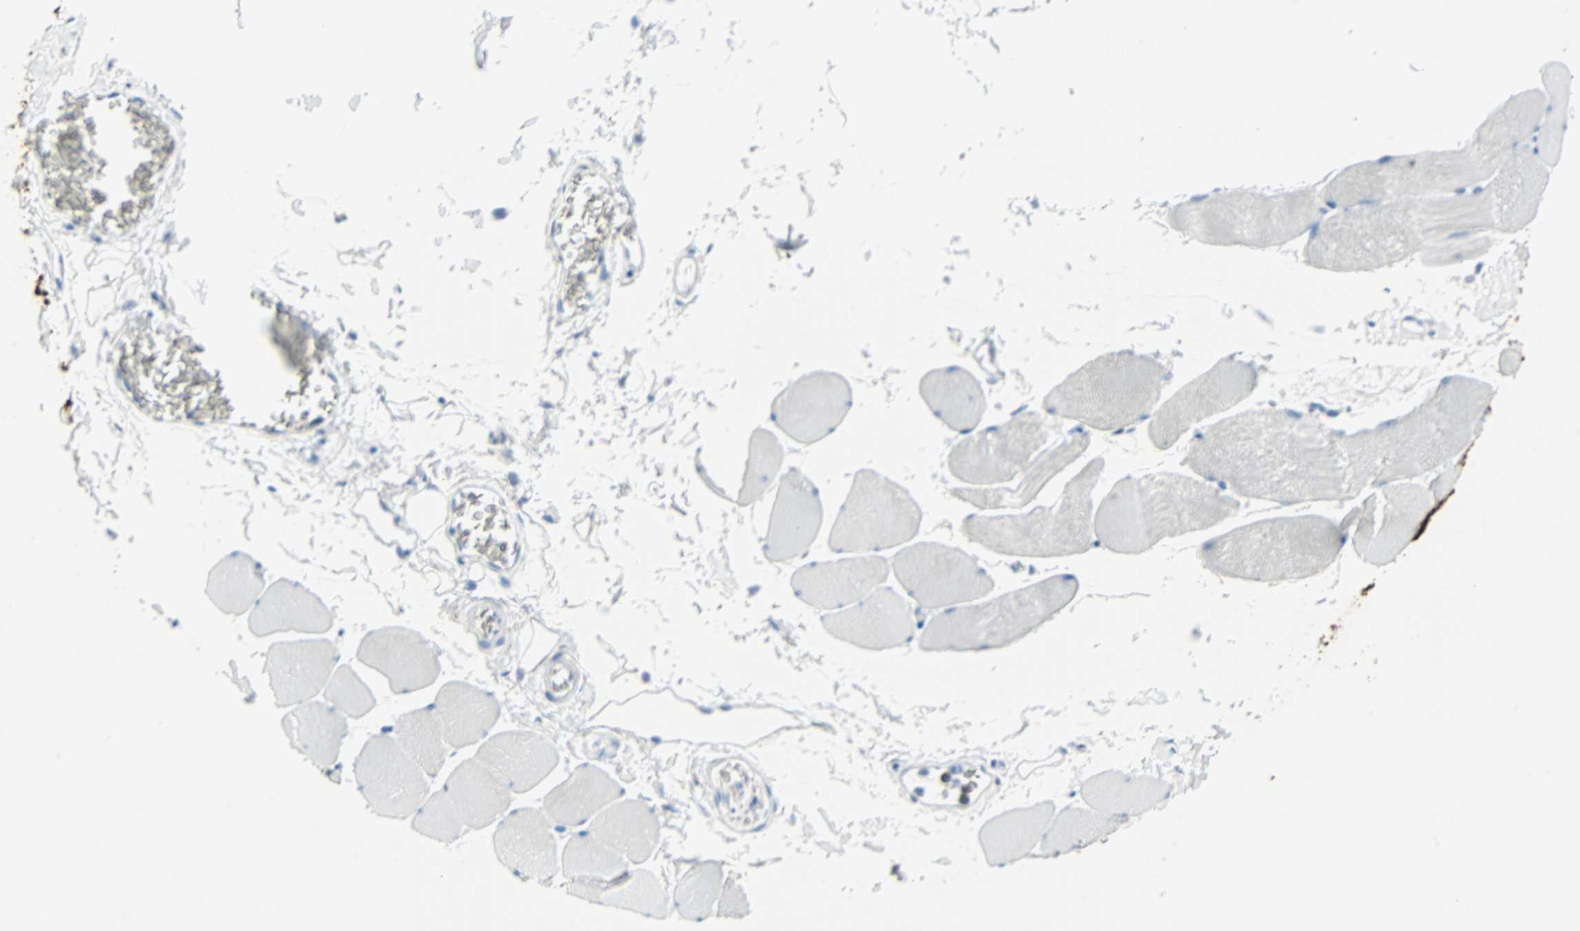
{"staining": {"intensity": "negative", "quantity": "none", "location": "none"}, "tissue": "skeletal muscle", "cell_type": "Myocytes", "image_type": "normal", "snomed": [{"axis": "morphology", "description": "Normal tissue, NOS"}, {"axis": "topography", "description": "Skeletal muscle"}], "caption": "The immunohistochemistry (IHC) photomicrograph has no significant positivity in myocytes of skeletal muscle.", "gene": "STX1A", "patient": {"sex": "male", "age": 62}}